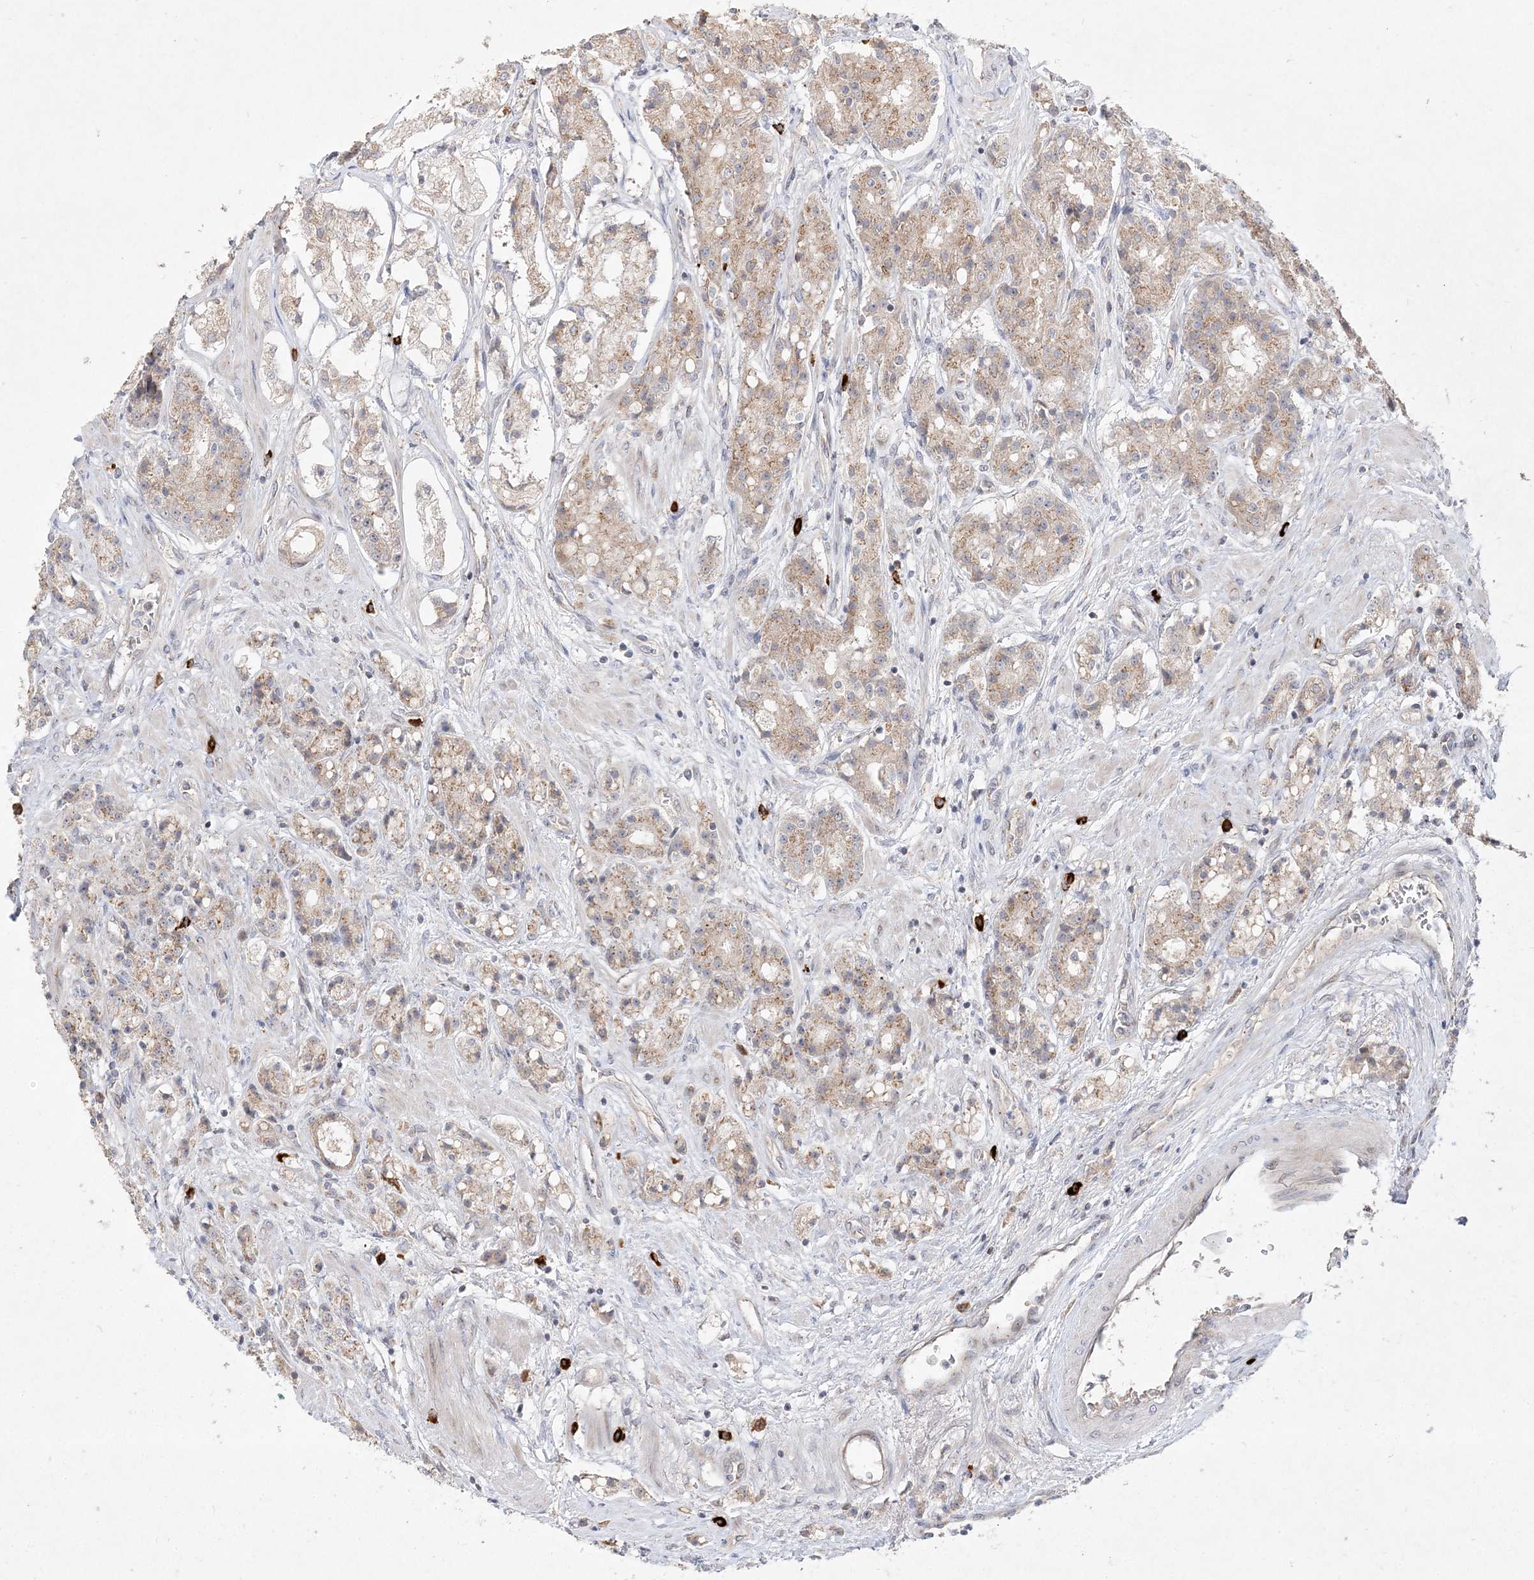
{"staining": {"intensity": "weak", "quantity": ">75%", "location": "cytoplasmic/membranous"}, "tissue": "prostate cancer", "cell_type": "Tumor cells", "image_type": "cancer", "snomed": [{"axis": "morphology", "description": "Adenocarcinoma, High grade"}, {"axis": "topography", "description": "Prostate"}], "caption": "Immunohistochemistry micrograph of high-grade adenocarcinoma (prostate) stained for a protein (brown), which displays low levels of weak cytoplasmic/membranous staining in approximately >75% of tumor cells.", "gene": "CLNK", "patient": {"sex": "male", "age": 60}}